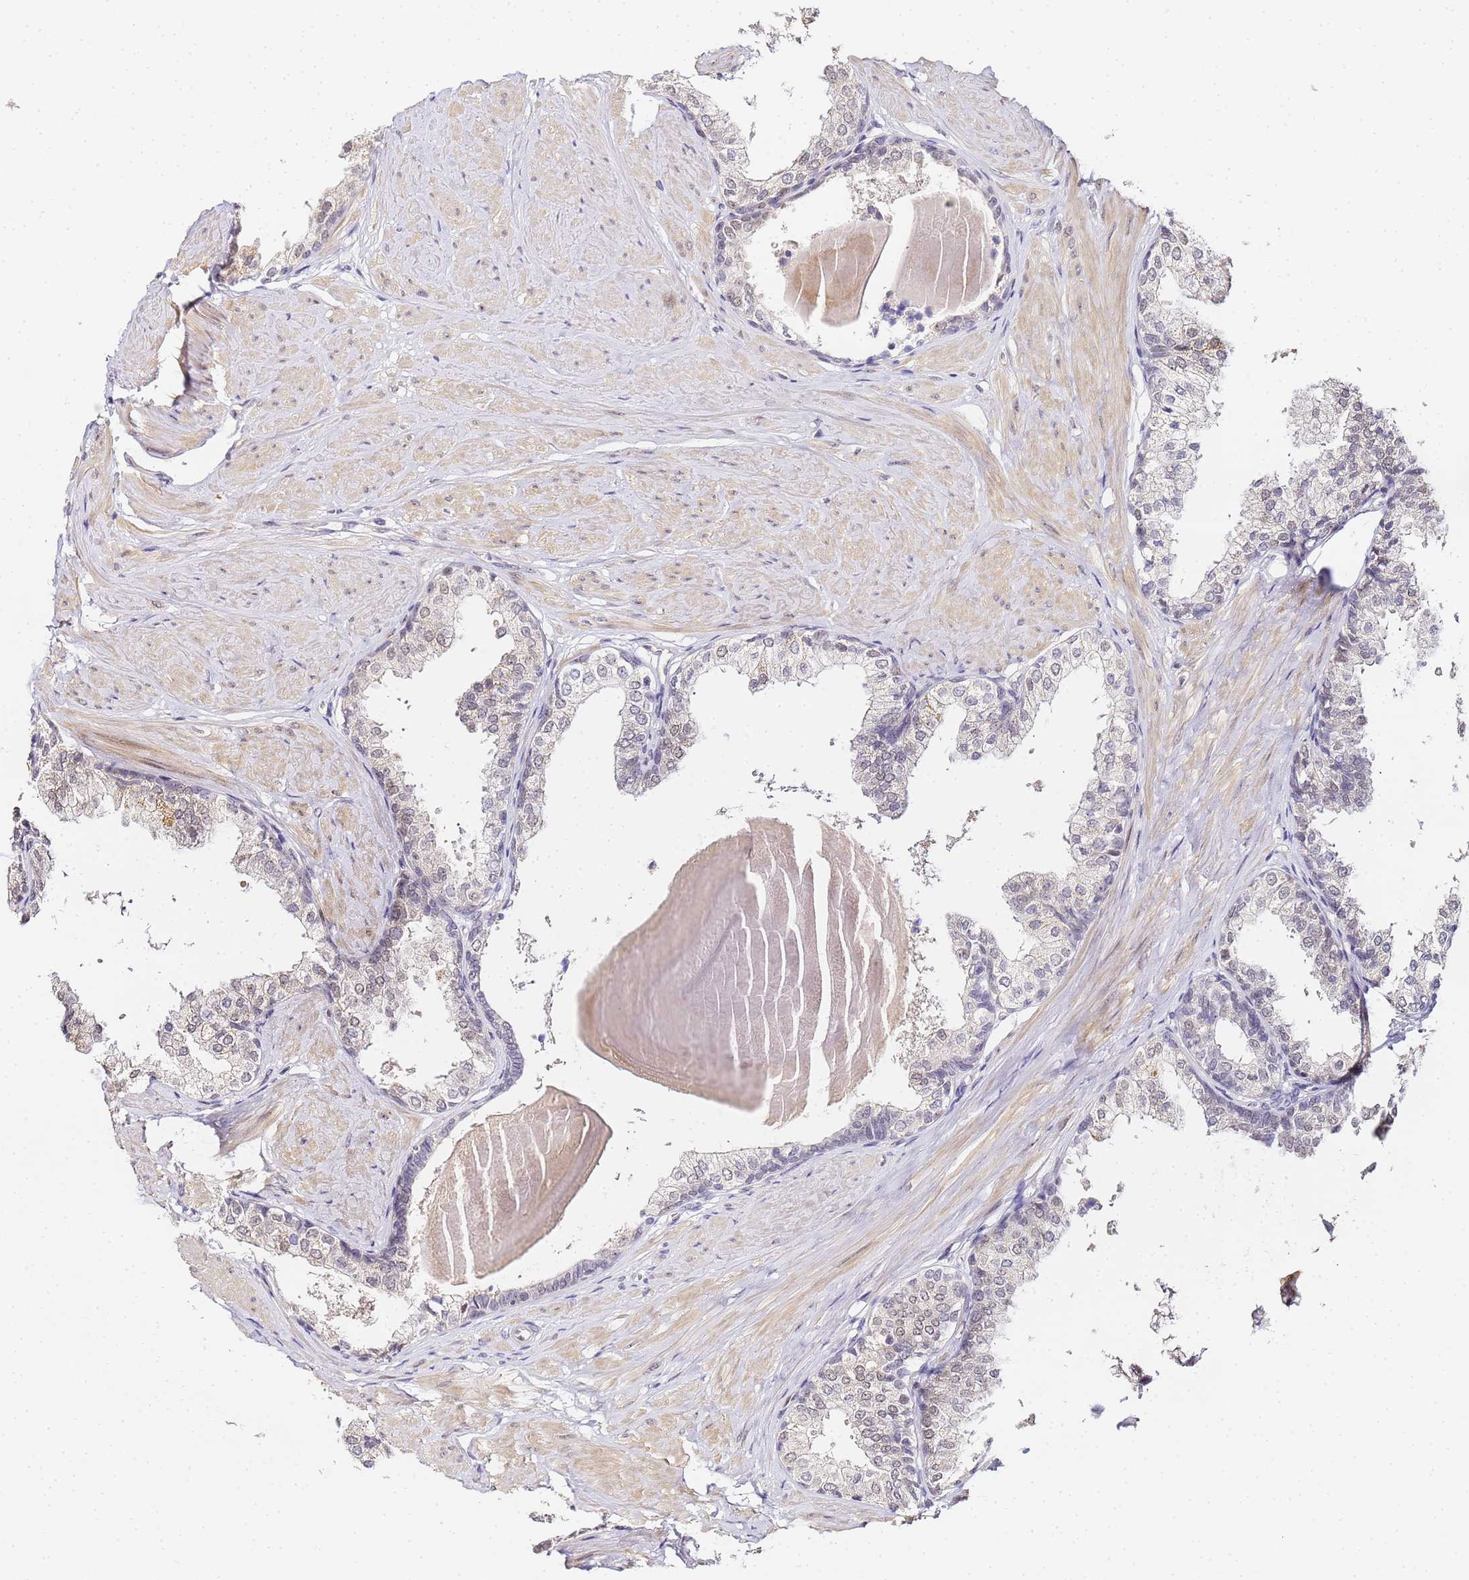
{"staining": {"intensity": "weak", "quantity": "<25%", "location": "nuclear"}, "tissue": "prostate", "cell_type": "Glandular cells", "image_type": "normal", "snomed": [{"axis": "morphology", "description": "Normal tissue, NOS"}, {"axis": "topography", "description": "Prostate"}], "caption": "Unremarkable prostate was stained to show a protein in brown. There is no significant positivity in glandular cells. (DAB (3,3'-diaminobenzidine) immunohistochemistry, high magnification).", "gene": "LSM3", "patient": {"sex": "male", "age": 48}}